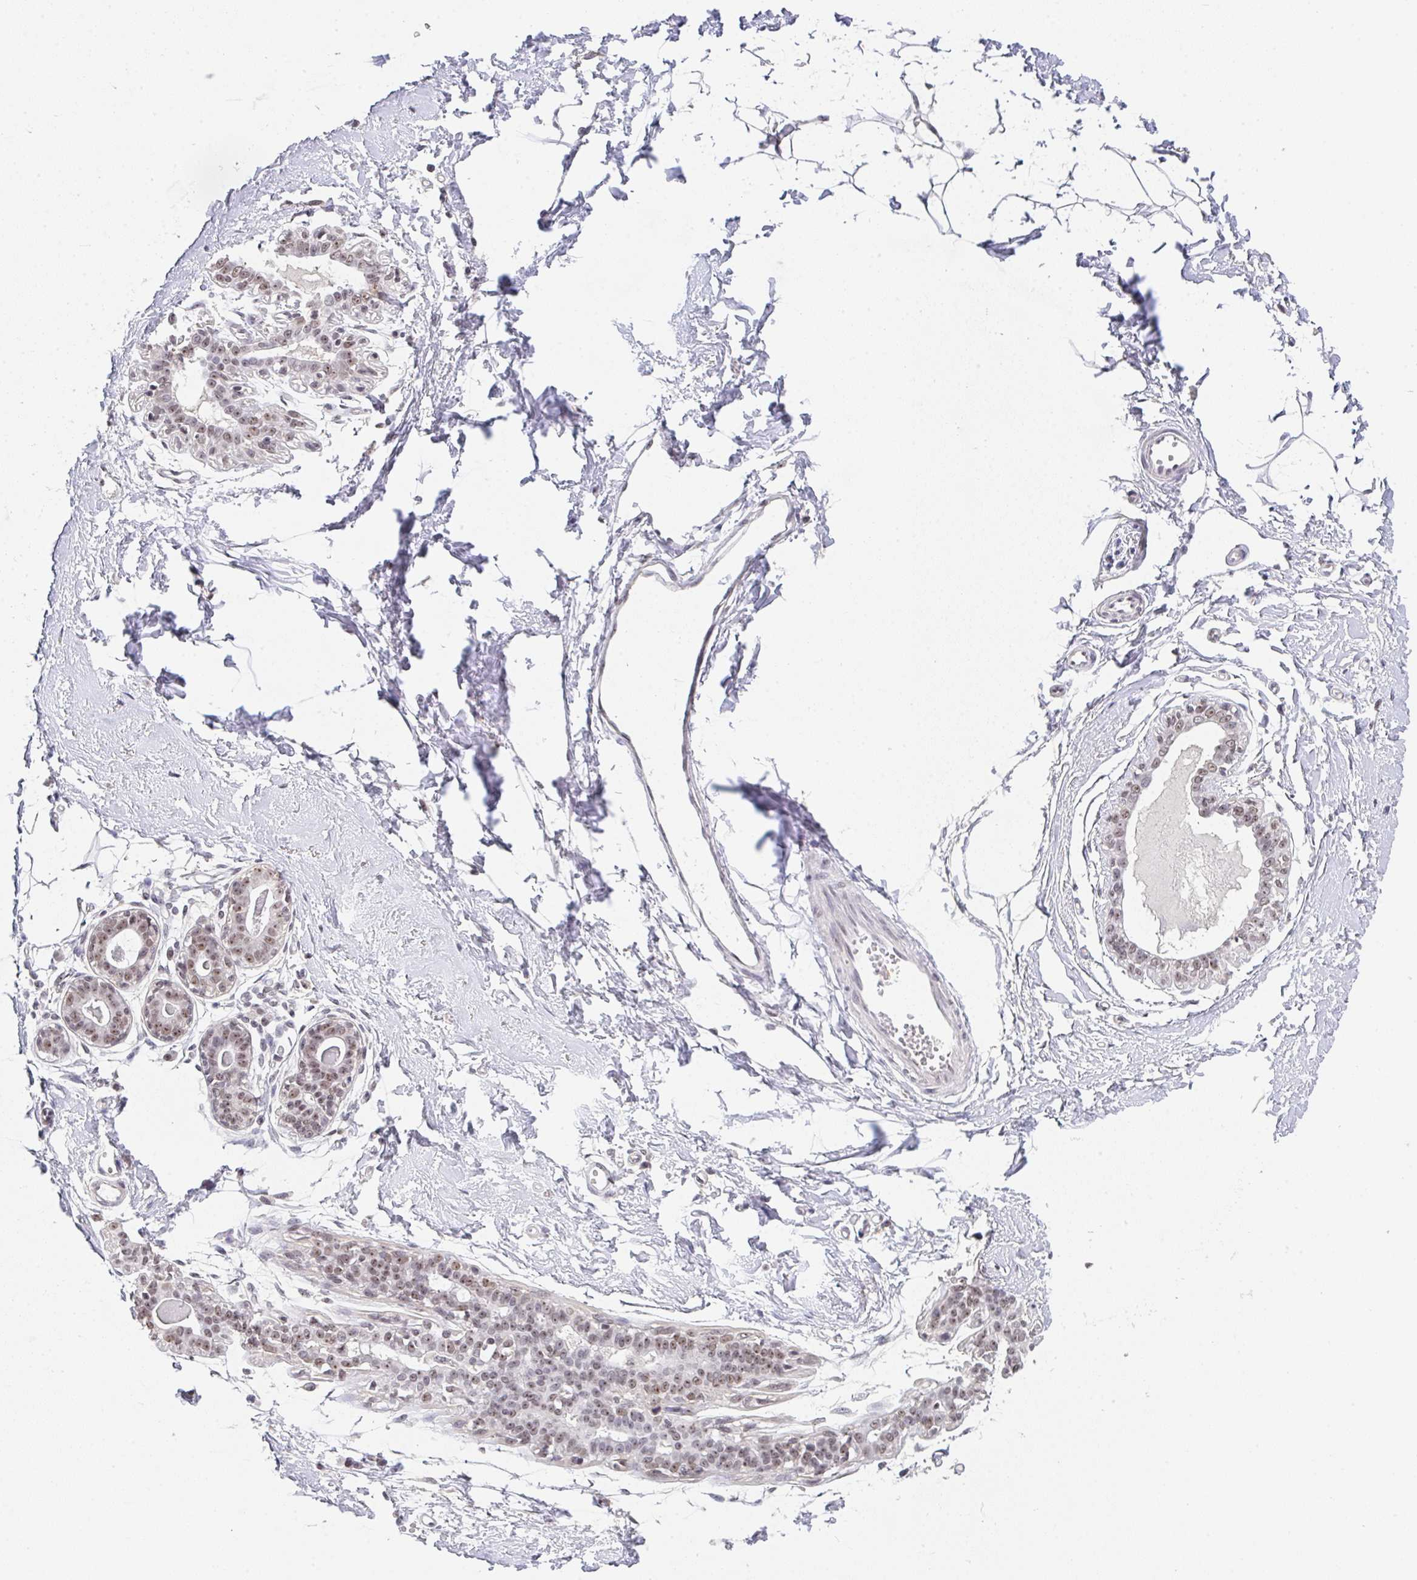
{"staining": {"intensity": "negative", "quantity": "none", "location": "none"}, "tissue": "breast", "cell_type": "Adipocytes", "image_type": "normal", "snomed": [{"axis": "morphology", "description": "Normal tissue, NOS"}, {"axis": "topography", "description": "Breast"}], "caption": "High power microscopy histopathology image of an immunohistochemistry image of normal breast, revealing no significant staining in adipocytes.", "gene": "DKC1", "patient": {"sex": "female", "age": 45}}